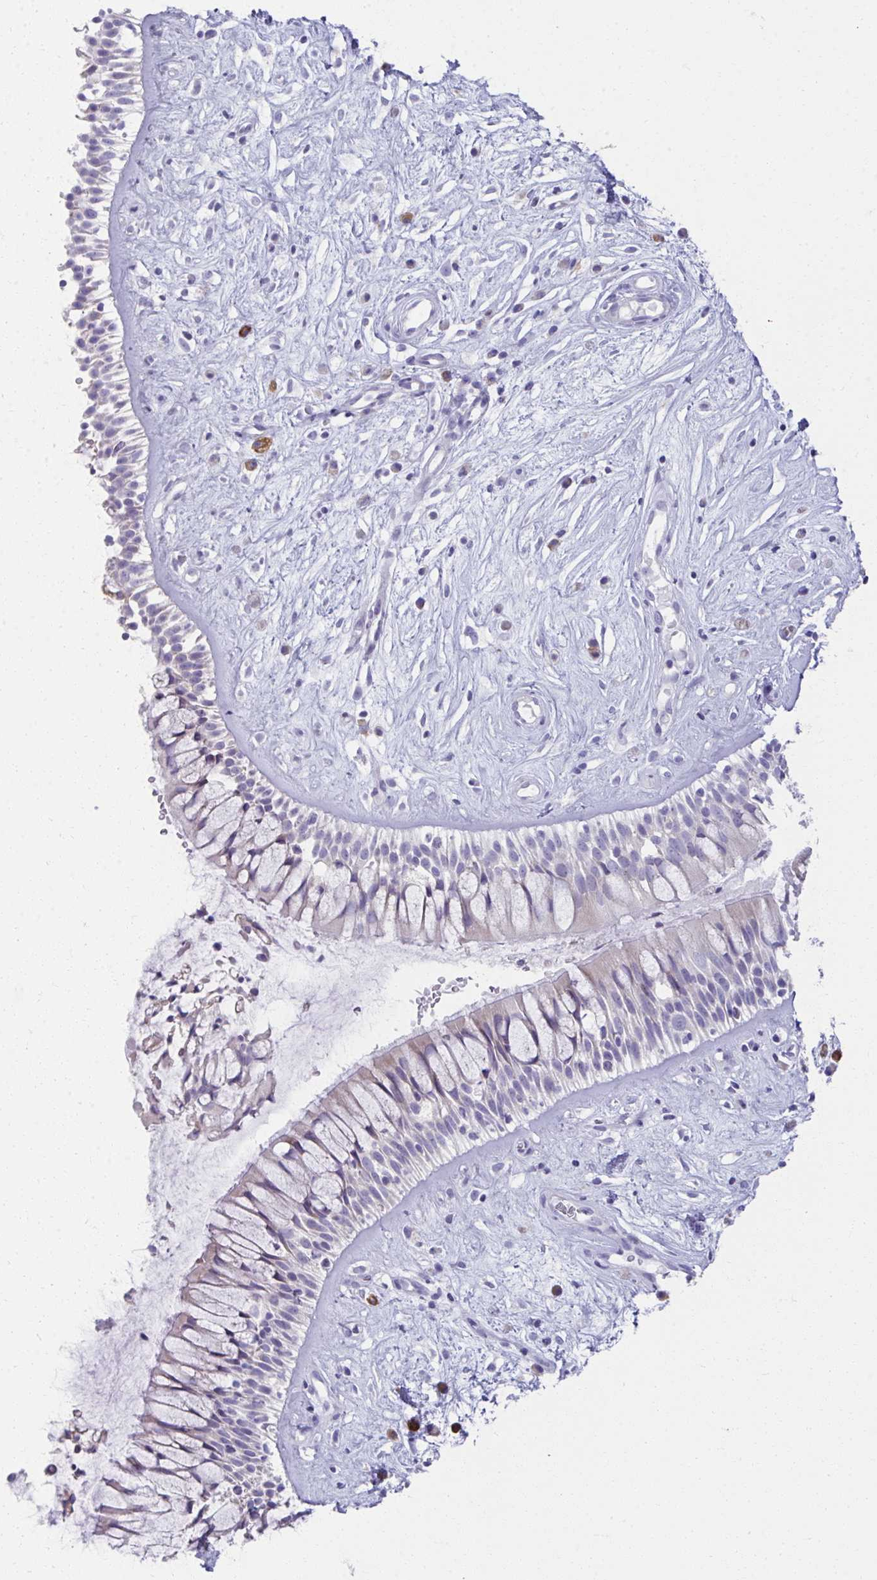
{"staining": {"intensity": "negative", "quantity": "none", "location": "none"}, "tissue": "nasopharynx", "cell_type": "Respiratory epithelial cells", "image_type": "normal", "snomed": [{"axis": "morphology", "description": "Normal tissue, NOS"}, {"axis": "topography", "description": "Nasopharynx"}], "caption": "DAB immunohistochemical staining of normal human nasopharynx shows no significant staining in respiratory epithelial cells. The staining was performed using DAB to visualize the protein expression in brown, while the nuclei were stained in blue with hematoxylin (Magnification: 20x).", "gene": "FASLG", "patient": {"sex": "male", "age": 32}}